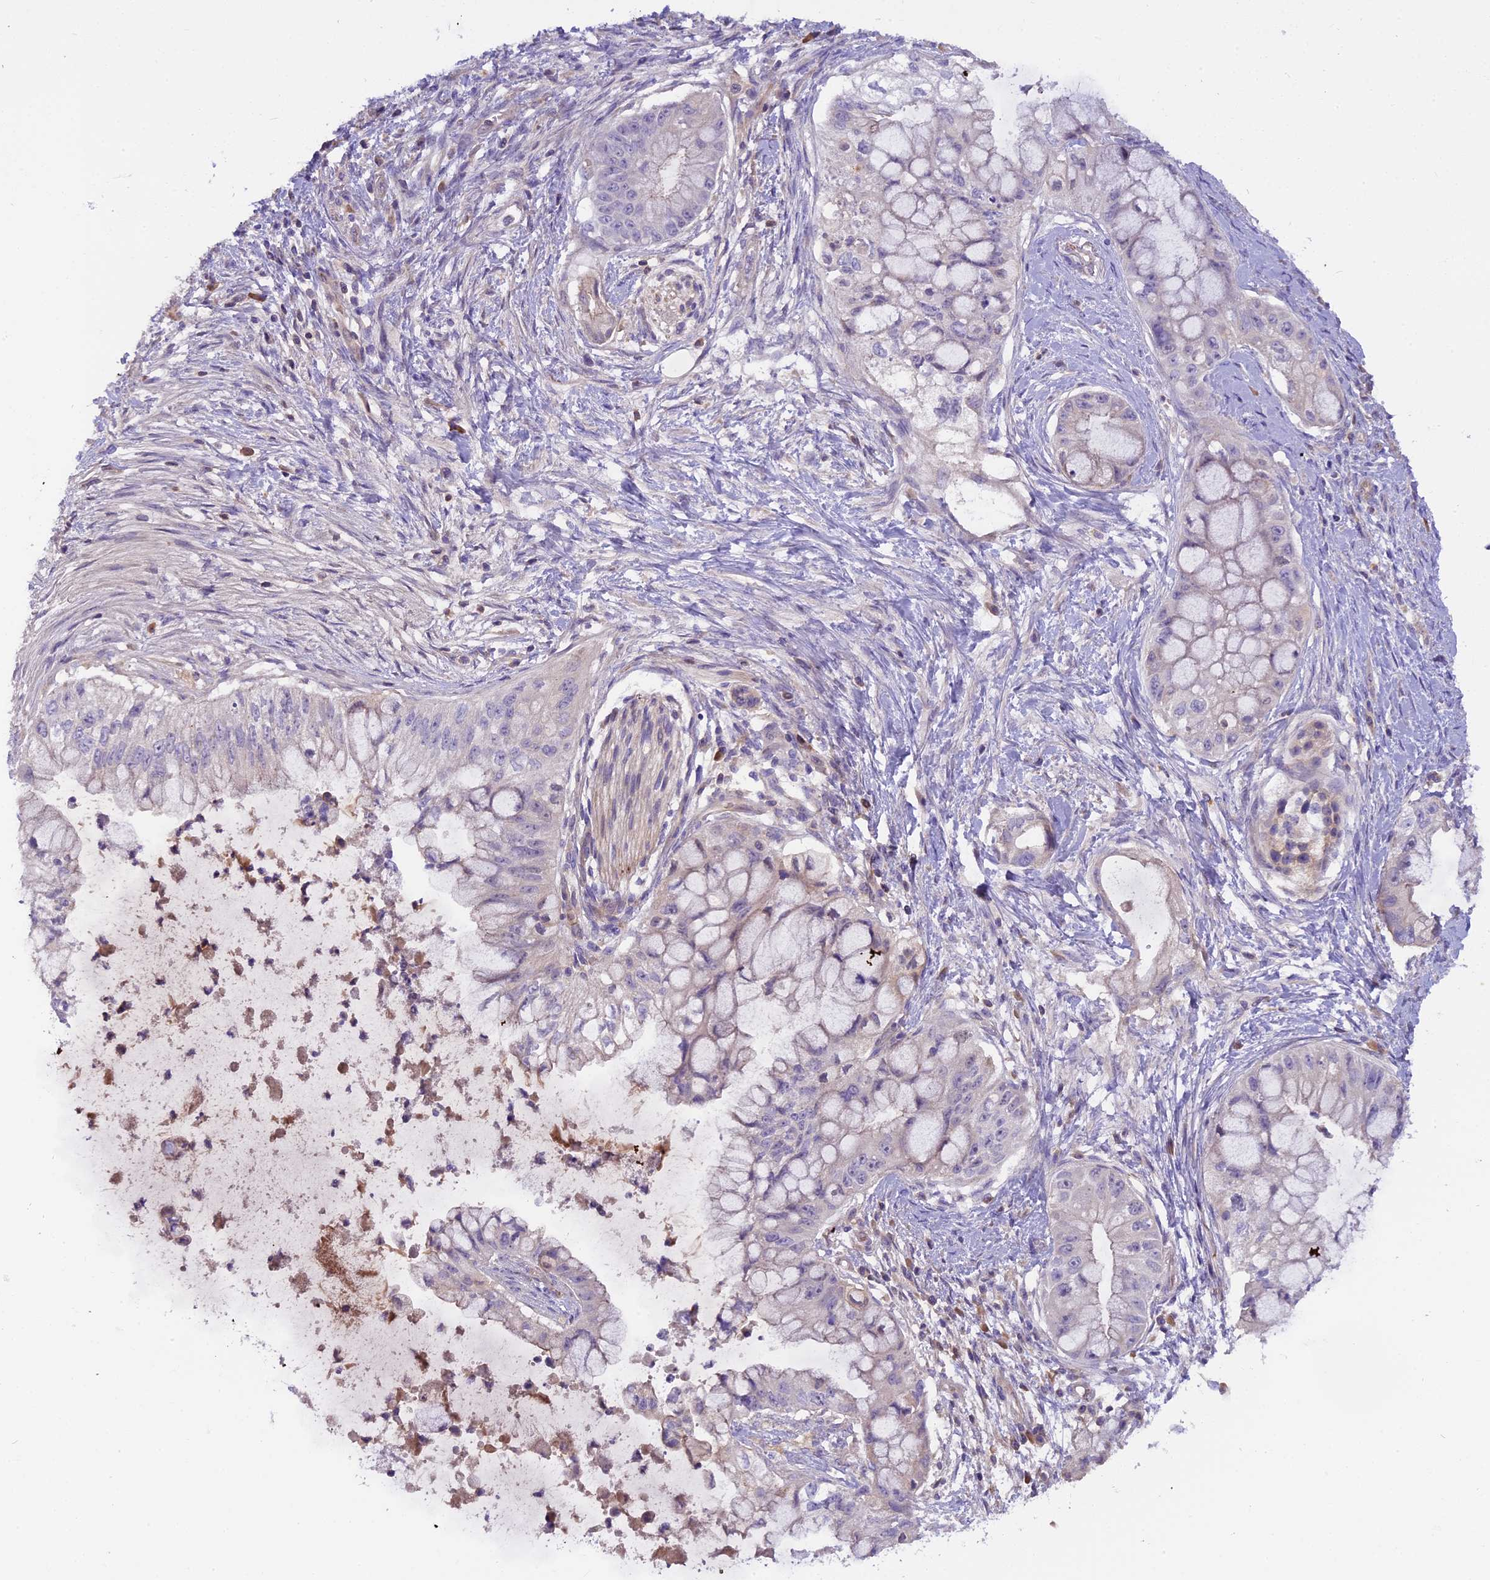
{"staining": {"intensity": "negative", "quantity": "none", "location": "none"}, "tissue": "pancreatic cancer", "cell_type": "Tumor cells", "image_type": "cancer", "snomed": [{"axis": "morphology", "description": "Adenocarcinoma, NOS"}, {"axis": "topography", "description": "Pancreas"}], "caption": "This is an IHC histopathology image of human pancreatic cancer. There is no staining in tumor cells.", "gene": "CCDC32", "patient": {"sex": "male", "age": 48}}